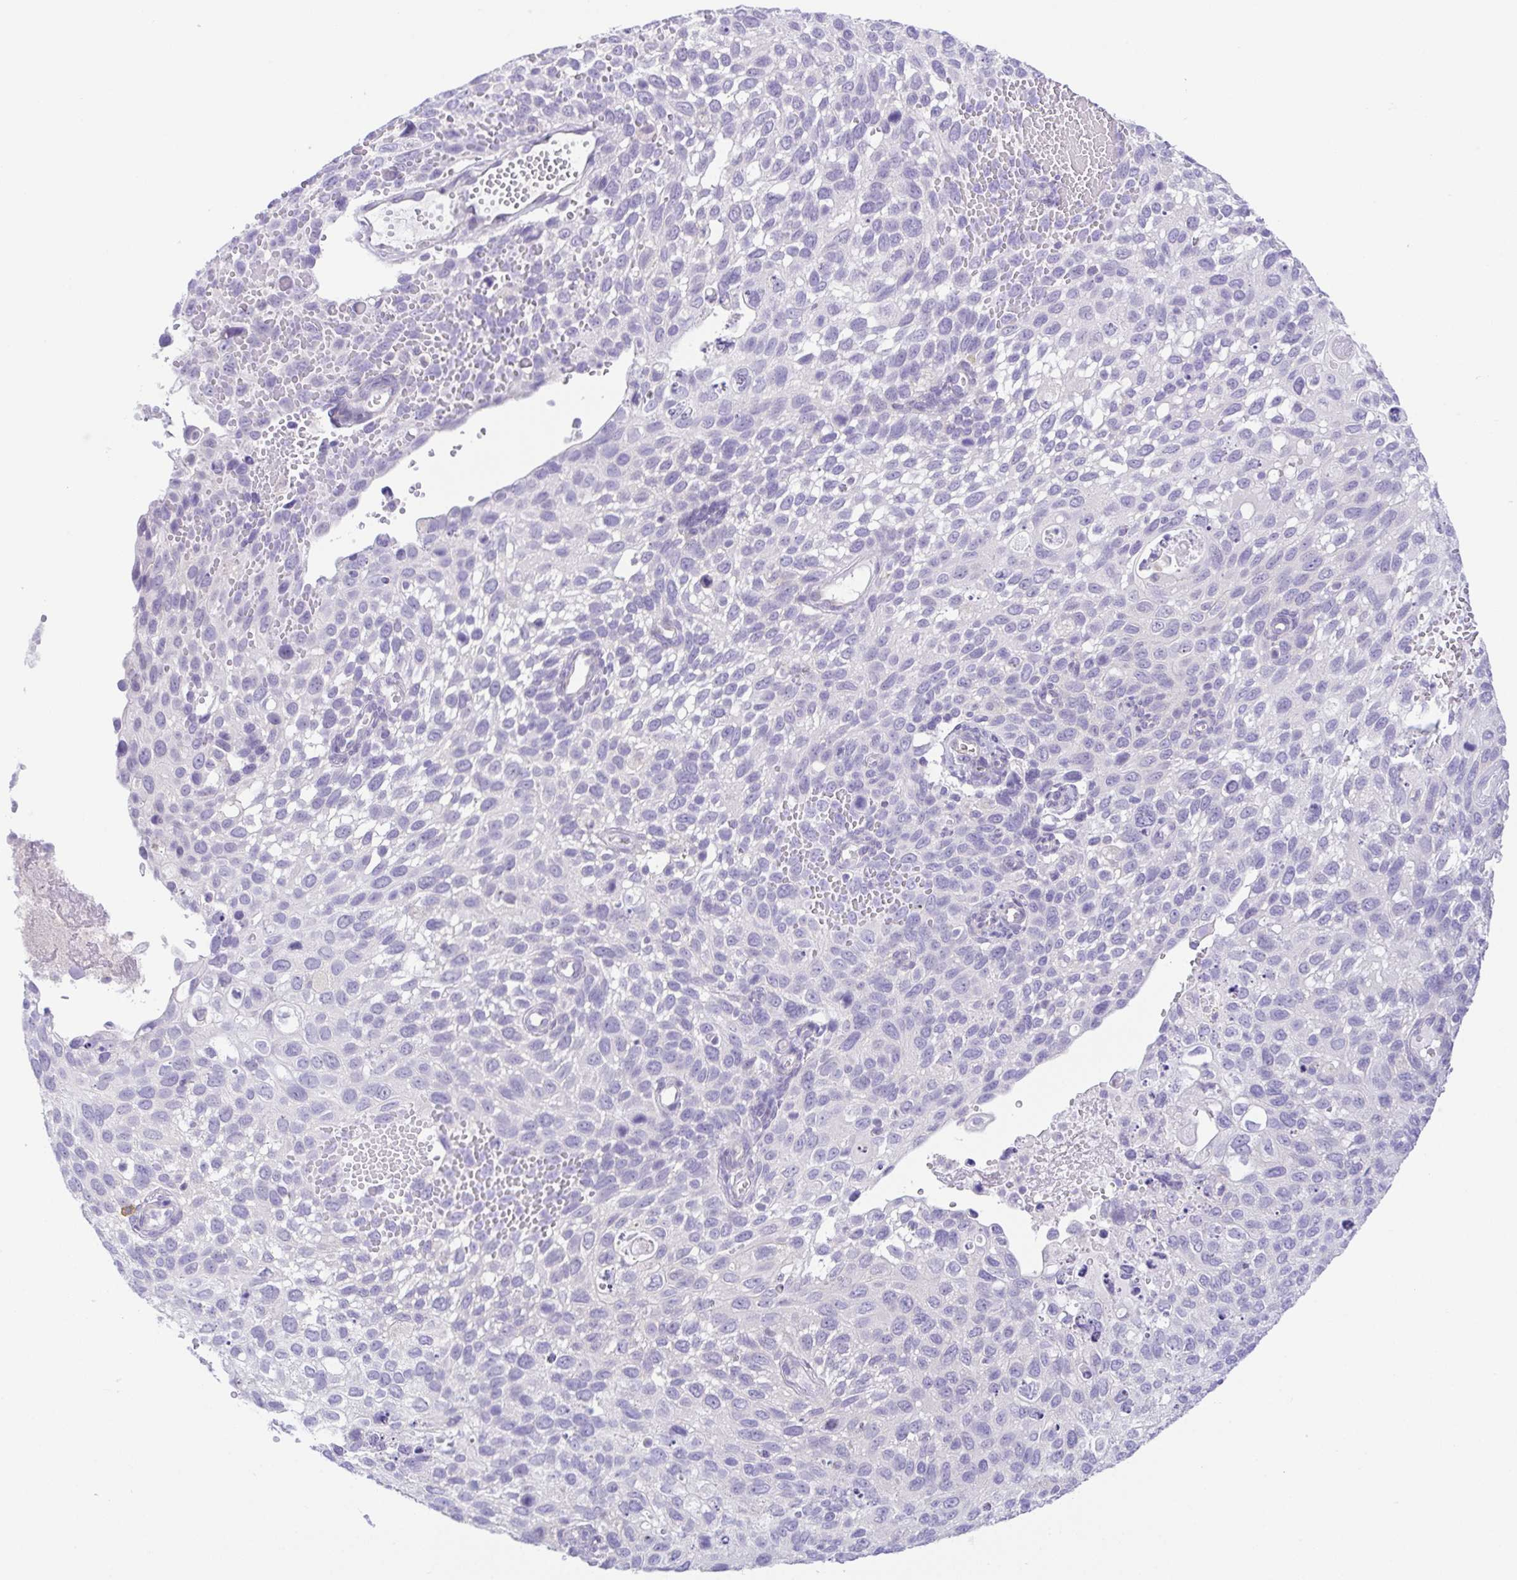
{"staining": {"intensity": "negative", "quantity": "none", "location": "none"}, "tissue": "cervical cancer", "cell_type": "Tumor cells", "image_type": "cancer", "snomed": [{"axis": "morphology", "description": "Squamous cell carcinoma, NOS"}, {"axis": "topography", "description": "Cervix"}], "caption": "DAB immunohistochemical staining of human cervical cancer reveals no significant expression in tumor cells.", "gene": "KRTDAP", "patient": {"sex": "female", "age": 70}}